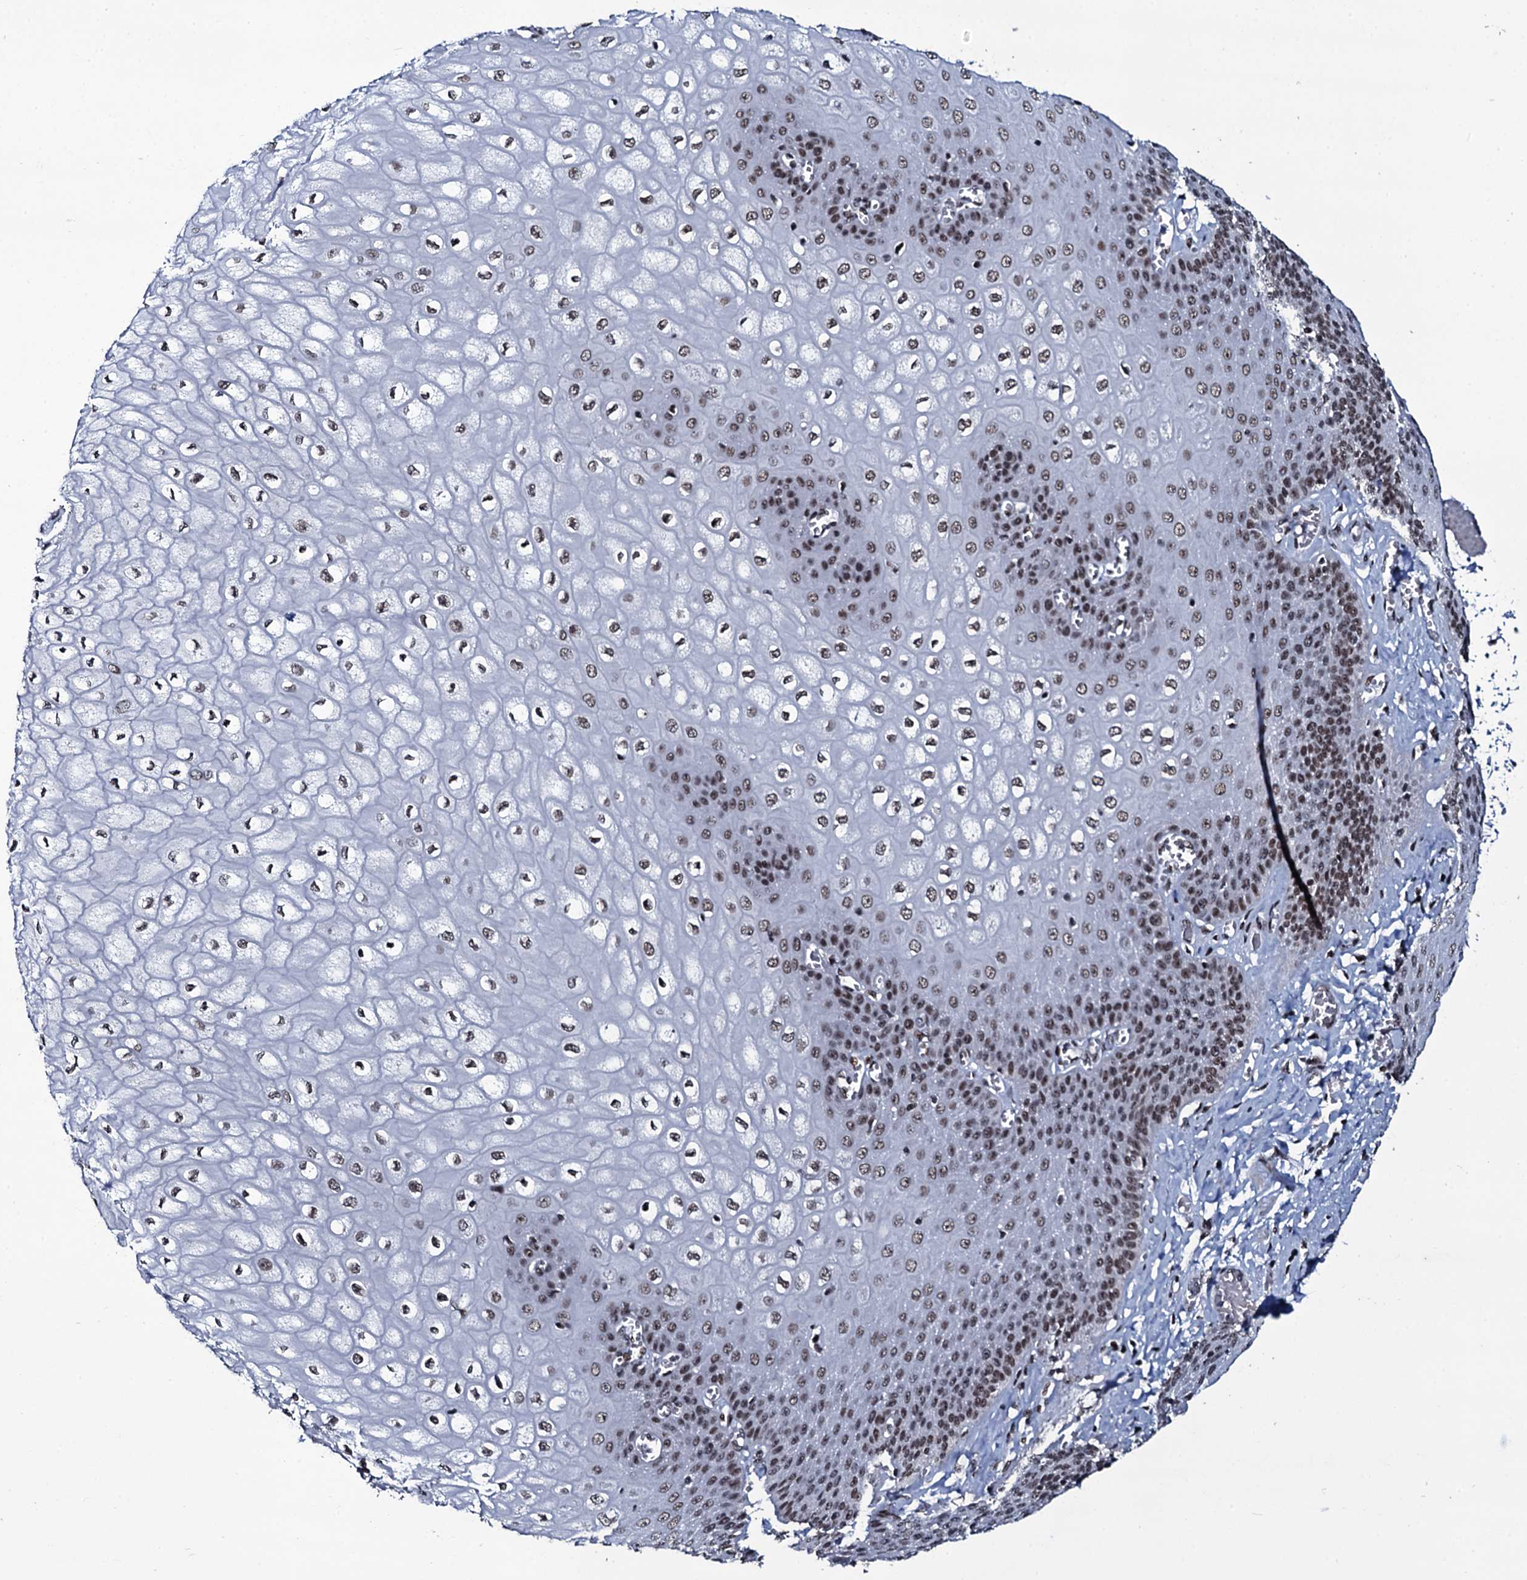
{"staining": {"intensity": "moderate", "quantity": ">75%", "location": "nuclear"}, "tissue": "esophagus", "cell_type": "Squamous epithelial cells", "image_type": "normal", "snomed": [{"axis": "morphology", "description": "Normal tissue, NOS"}, {"axis": "topography", "description": "Esophagus"}], "caption": "The image displays staining of benign esophagus, revealing moderate nuclear protein expression (brown color) within squamous epithelial cells.", "gene": "ZMIZ2", "patient": {"sex": "male", "age": 60}}